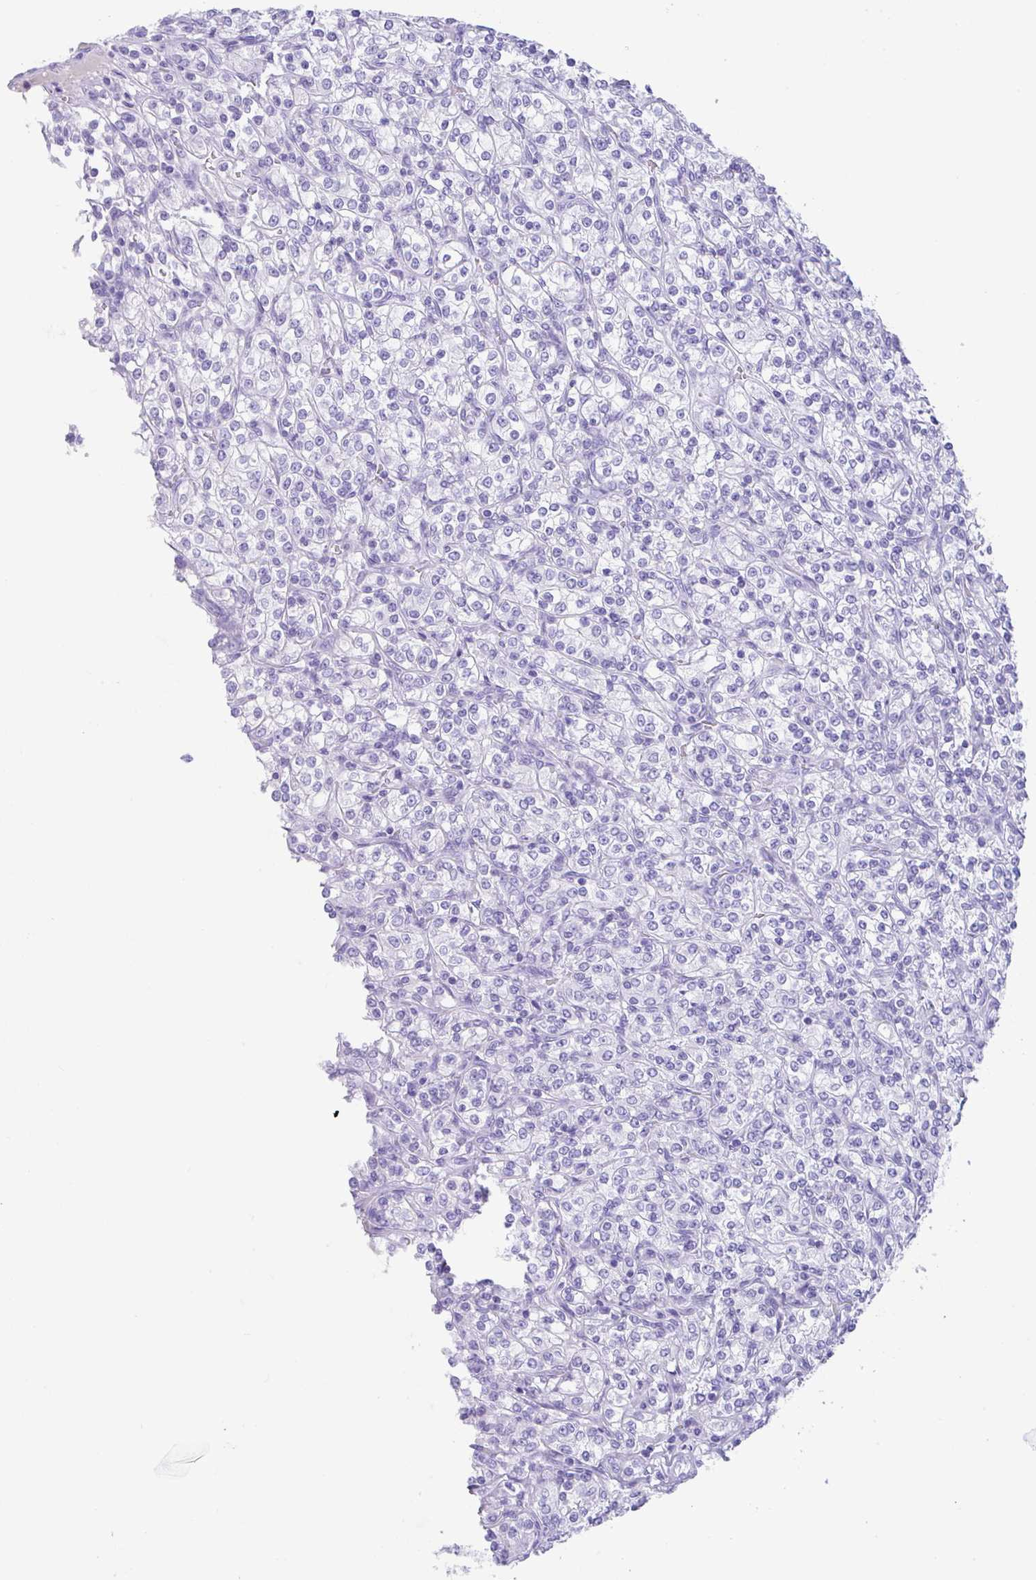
{"staining": {"intensity": "negative", "quantity": "none", "location": "none"}, "tissue": "renal cancer", "cell_type": "Tumor cells", "image_type": "cancer", "snomed": [{"axis": "morphology", "description": "Adenocarcinoma, NOS"}, {"axis": "topography", "description": "Kidney"}], "caption": "A high-resolution histopathology image shows immunohistochemistry (IHC) staining of adenocarcinoma (renal), which exhibits no significant positivity in tumor cells. (DAB immunohistochemistry (IHC) visualized using brightfield microscopy, high magnification).", "gene": "CPA1", "patient": {"sex": "male", "age": 77}}